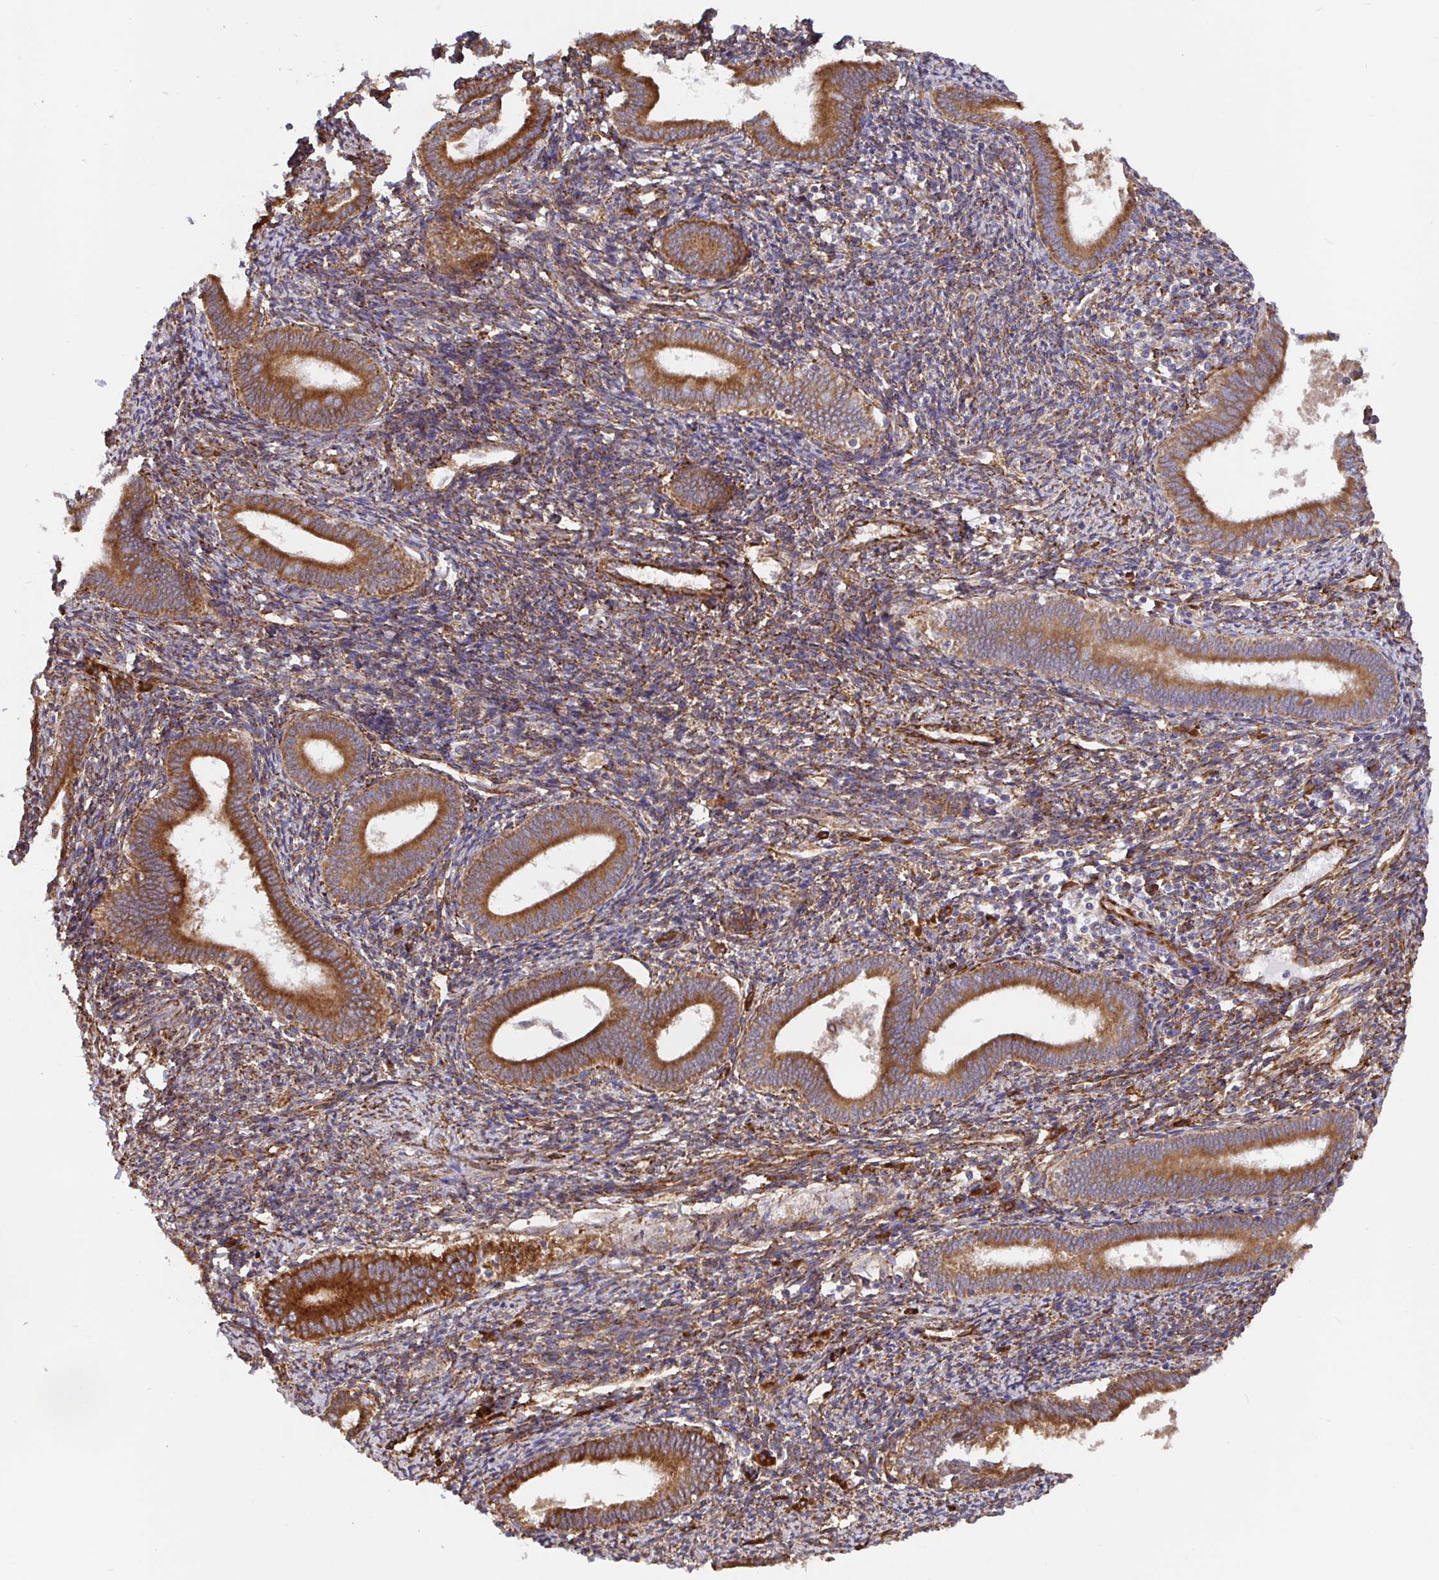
{"staining": {"intensity": "moderate", "quantity": ">75%", "location": "cytoplasmic/membranous"}, "tissue": "endometrium", "cell_type": "Cells in endometrial stroma", "image_type": "normal", "snomed": [{"axis": "morphology", "description": "Normal tissue, NOS"}, {"axis": "topography", "description": "Endometrium"}], "caption": "An IHC image of benign tissue is shown. Protein staining in brown labels moderate cytoplasmic/membranous positivity in endometrium within cells in endometrial stroma. (DAB IHC with brightfield microscopy, high magnification).", "gene": "MAOA", "patient": {"sex": "female", "age": 41}}